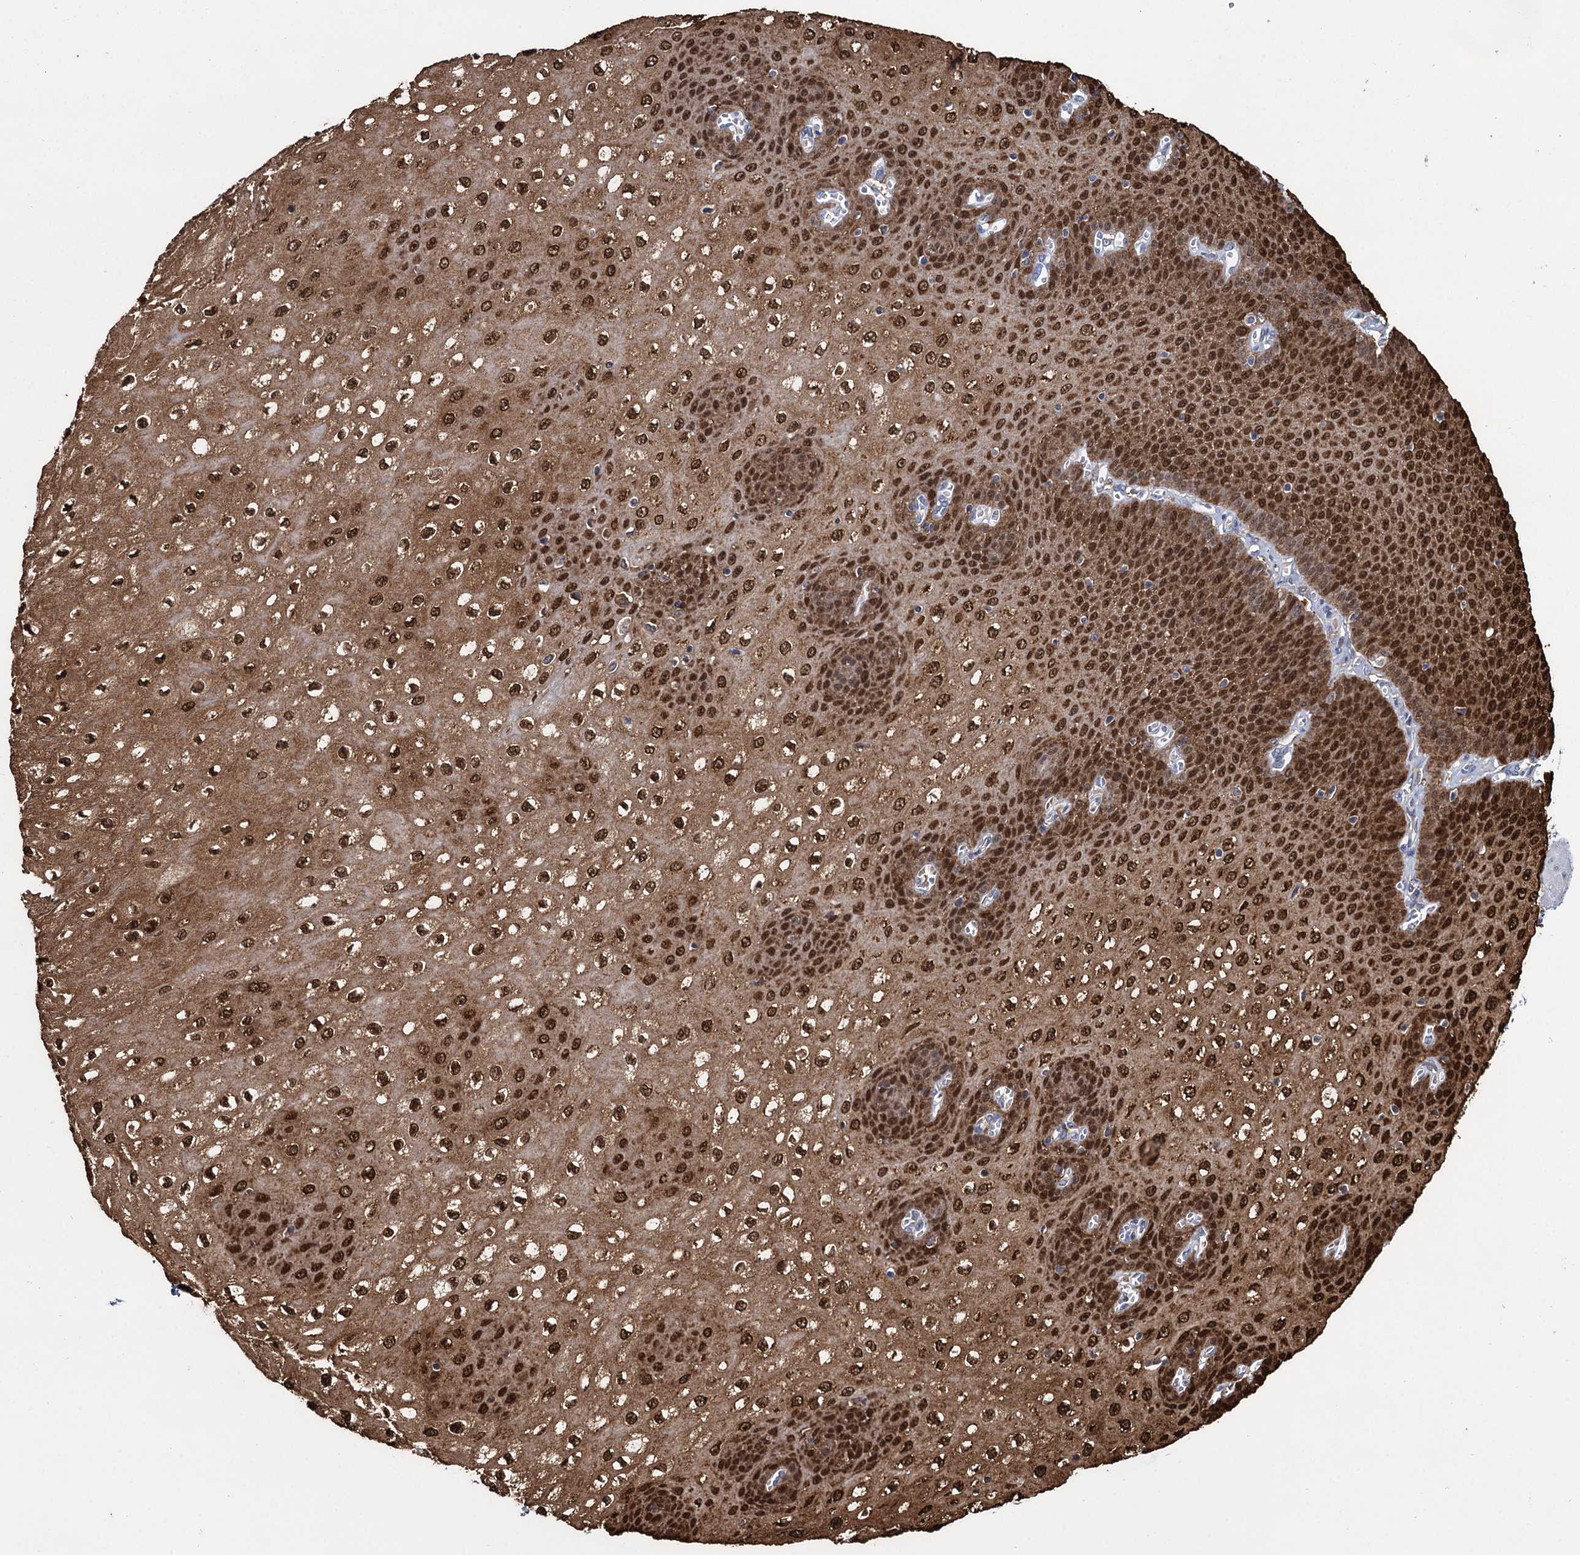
{"staining": {"intensity": "strong", "quantity": ">75%", "location": "cytoplasmic/membranous,nuclear"}, "tissue": "esophagus", "cell_type": "Squamous epithelial cells", "image_type": "normal", "snomed": [{"axis": "morphology", "description": "Normal tissue, NOS"}, {"axis": "topography", "description": "Esophagus"}], "caption": "Immunohistochemical staining of unremarkable human esophagus shows strong cytoplasmic/membranous,nuclear protein positivity in approximately >75% of squamous epithelial cells. (IHC, brightfield microscopy, high magnification).", "gene": "FABP5", "patient": {"sex": "male", "age": 60}}